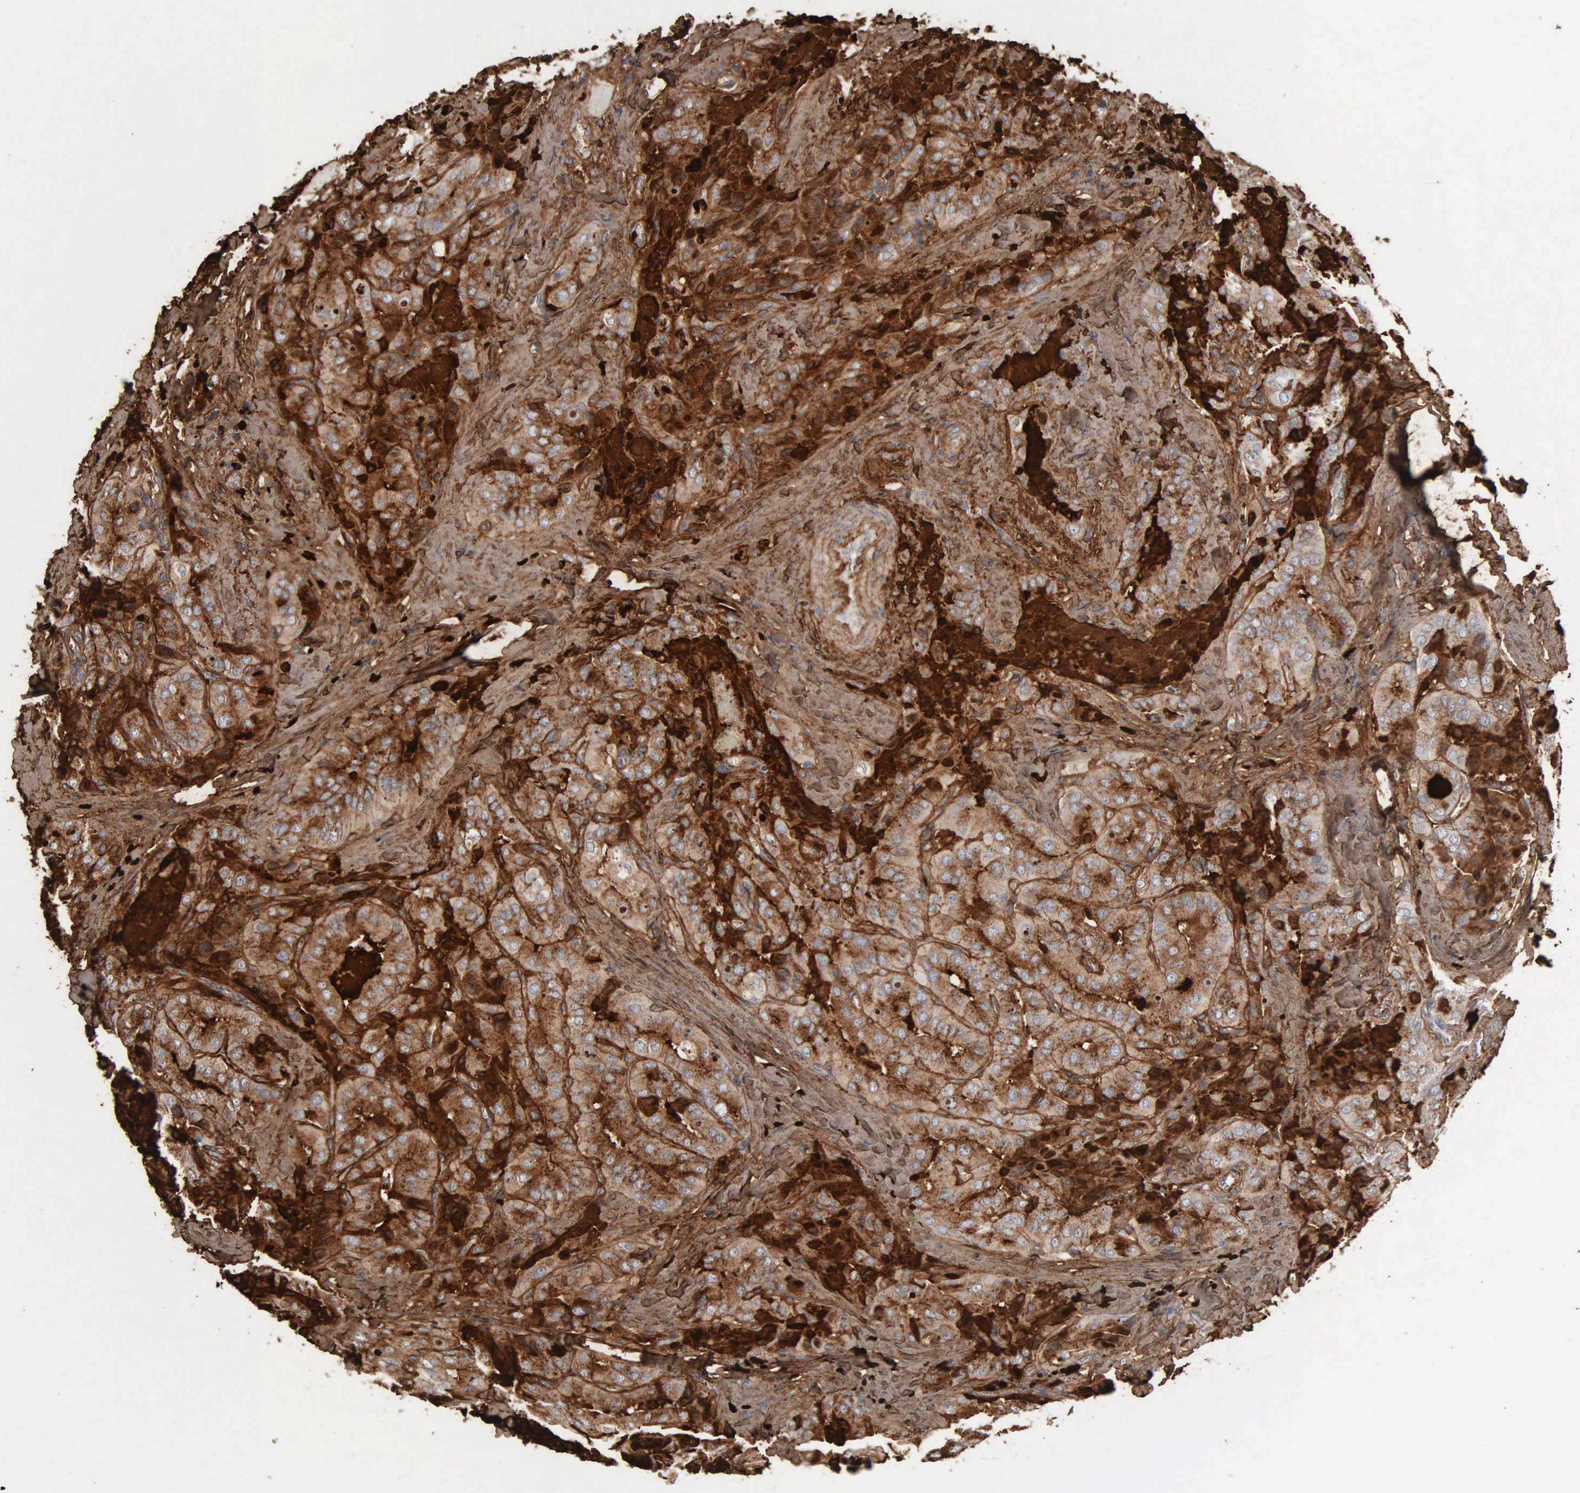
{"staining": {"intensity": "strong", "quantity": "25%-75%", "location": "cytoplasmic/membranous"}, "tissue": "thyroid cancer", "cell_type": "Tumor cells", "image_type": "cancer", "snomed": [{"axis": "morphology", "description": "Papillary adenocarcinoma, NOS"}, {"axis": "topography", "description": "Thyroid gland"}], "caption": "IHC of human thyroid cancer (papillary adenocarcinoma) exhibits high levels of strong cytoplasmic/membranous staining in approximately 25%-75% of tumor cells. Nuclei are stained in blue.", "gene": "FN1", "patient": {"sex": "female", "age": 71}}